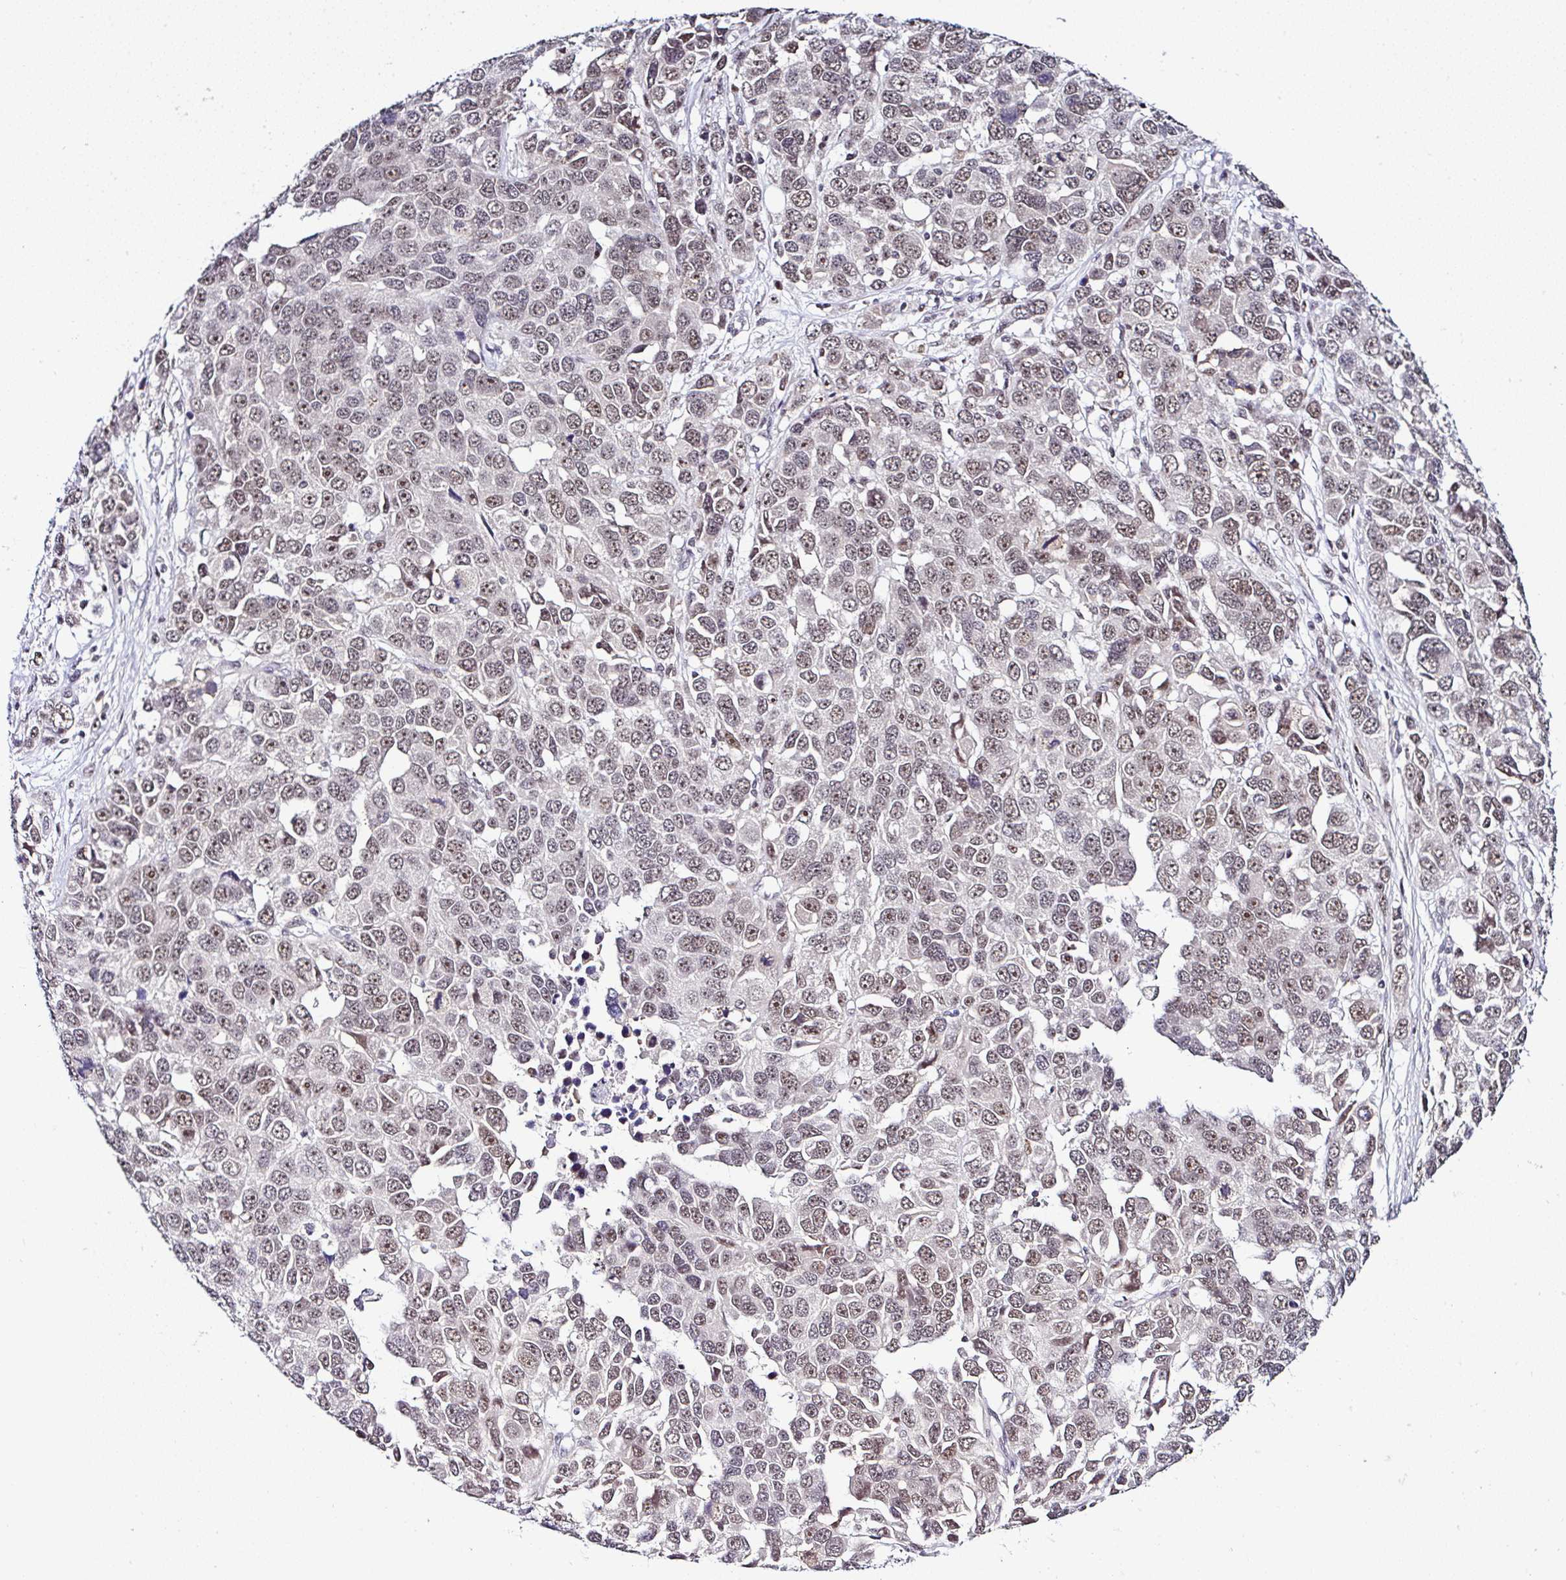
{"staining": {"intensity": "moderate", "quantity": ">75%", "location": "nuclear"}, "tissue": "ovarian cancer", "cell_type": "Tumor cells", "image_type": "cancer", "snomed": [{"axis": "morphology", "description": "Cystadenocarcinoma, serous, NOS"}, {"axis": "topography", "description": "Ovary"}], "caption": "Immunohistochemistry (IHC) image of neoplastic tissue: ovarian serous cystadenocarcinoma stained using immunohistochemistry reveals medium levels of moderate protein expression localized specifically in the nuclear of tumor cells, appearing as a nuclear brown color.", "gene": "PTPN2", "patient": {"sex": "female", "age": 76}}